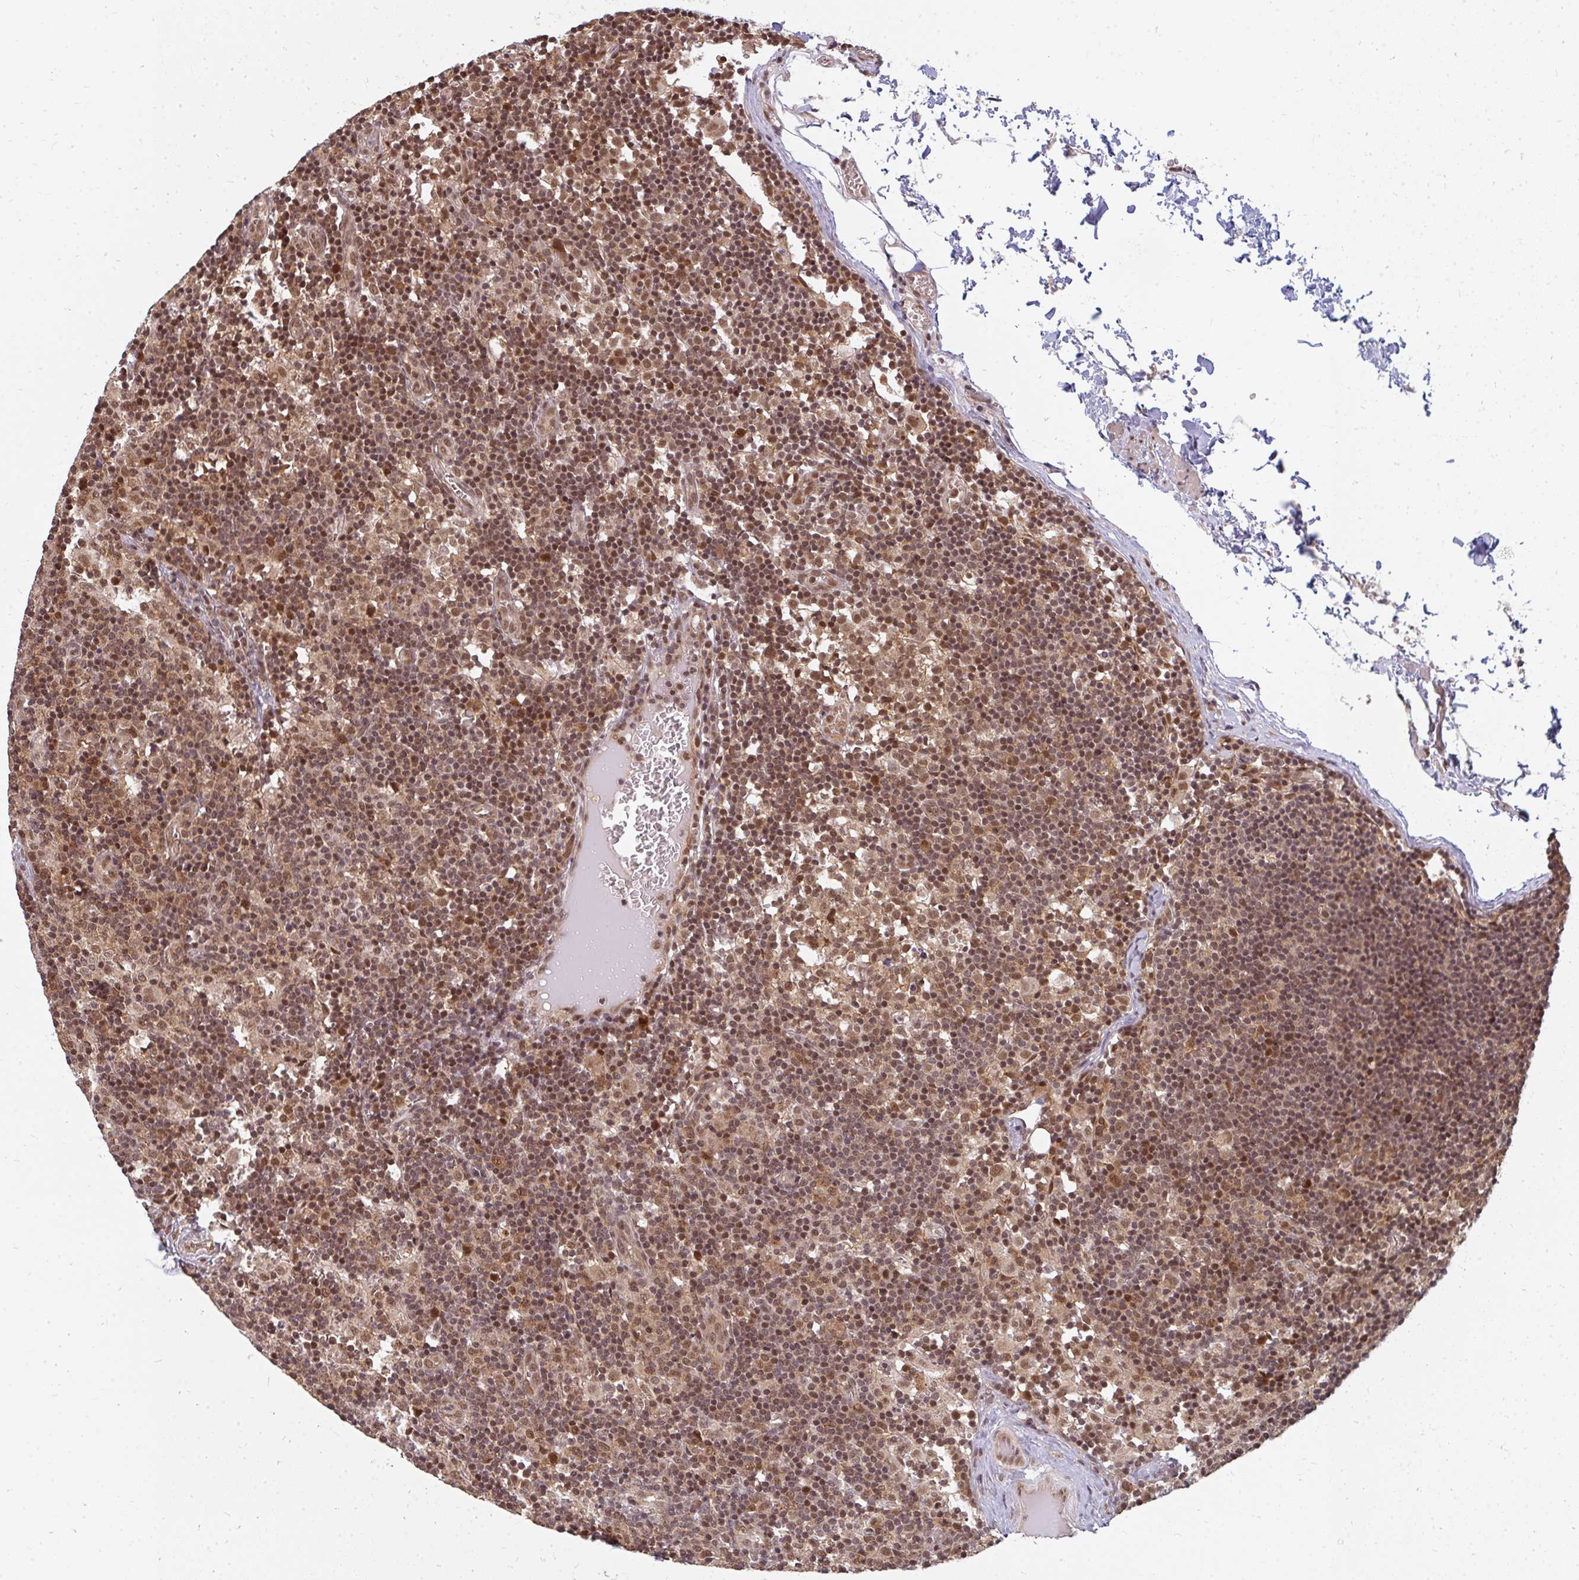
{"staining": {"intensity": "moderate", "quantity": ">75%", "location": "cytoplasmic/membranous,nuclear"}, "tissue": "lymph node", "cell_type": "Germinal center cells", "image_type": "normal", "snomed": [{"axis": "morphology", "description": "Normal tissue, NOS"}, {"axis": "topography", "description": "Lymph node"}], "caption": "A brown stain shows moderate cytoplasmic/membranous,nuclear expression of a protein in germinal center cells of unremarkable human lymph node.", "gene": "GTF3C6", "patient": {"sex": "female", "age": 45}}